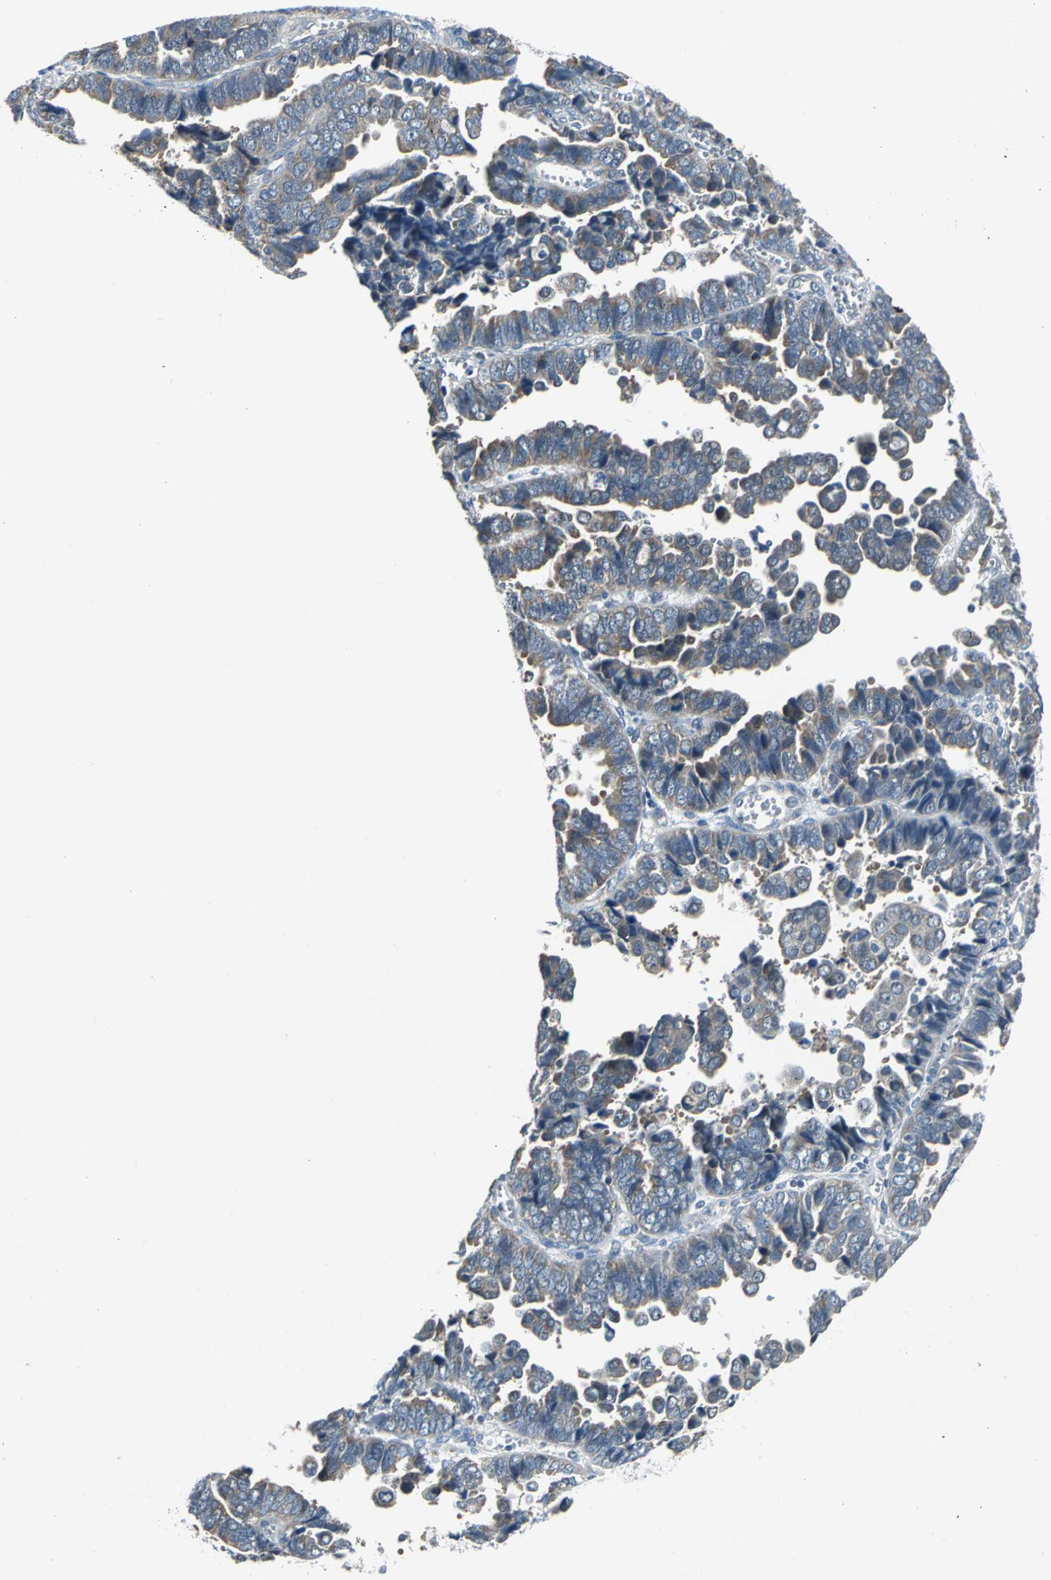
{"staining": {"intensity": "weak", "quantity": ">75%", "location": "cytoplasmic/membranous"}, "tissue": "endometrial cancer", "cell_type": "Tumor cells", "image_type": "cancer", "snomed": [{"axis": "morphology", "description": "Adenocarcinoma, NOS"}, {"axis": "topography", "description": "Endometrium"}], "caption": "IHC histopathology image of neoplastic tissue: adenocarcinoma (endometrial) stained using immunohistochemistry (IHC) reveals low levels of weak protein expression localized specifically in the cytoplasmic/membranous of tumor cells, appearing as a cytoplasmic/membranous brown color.", "gene": "ZNF415", "patient": {"sex": "female", "age": 75}}